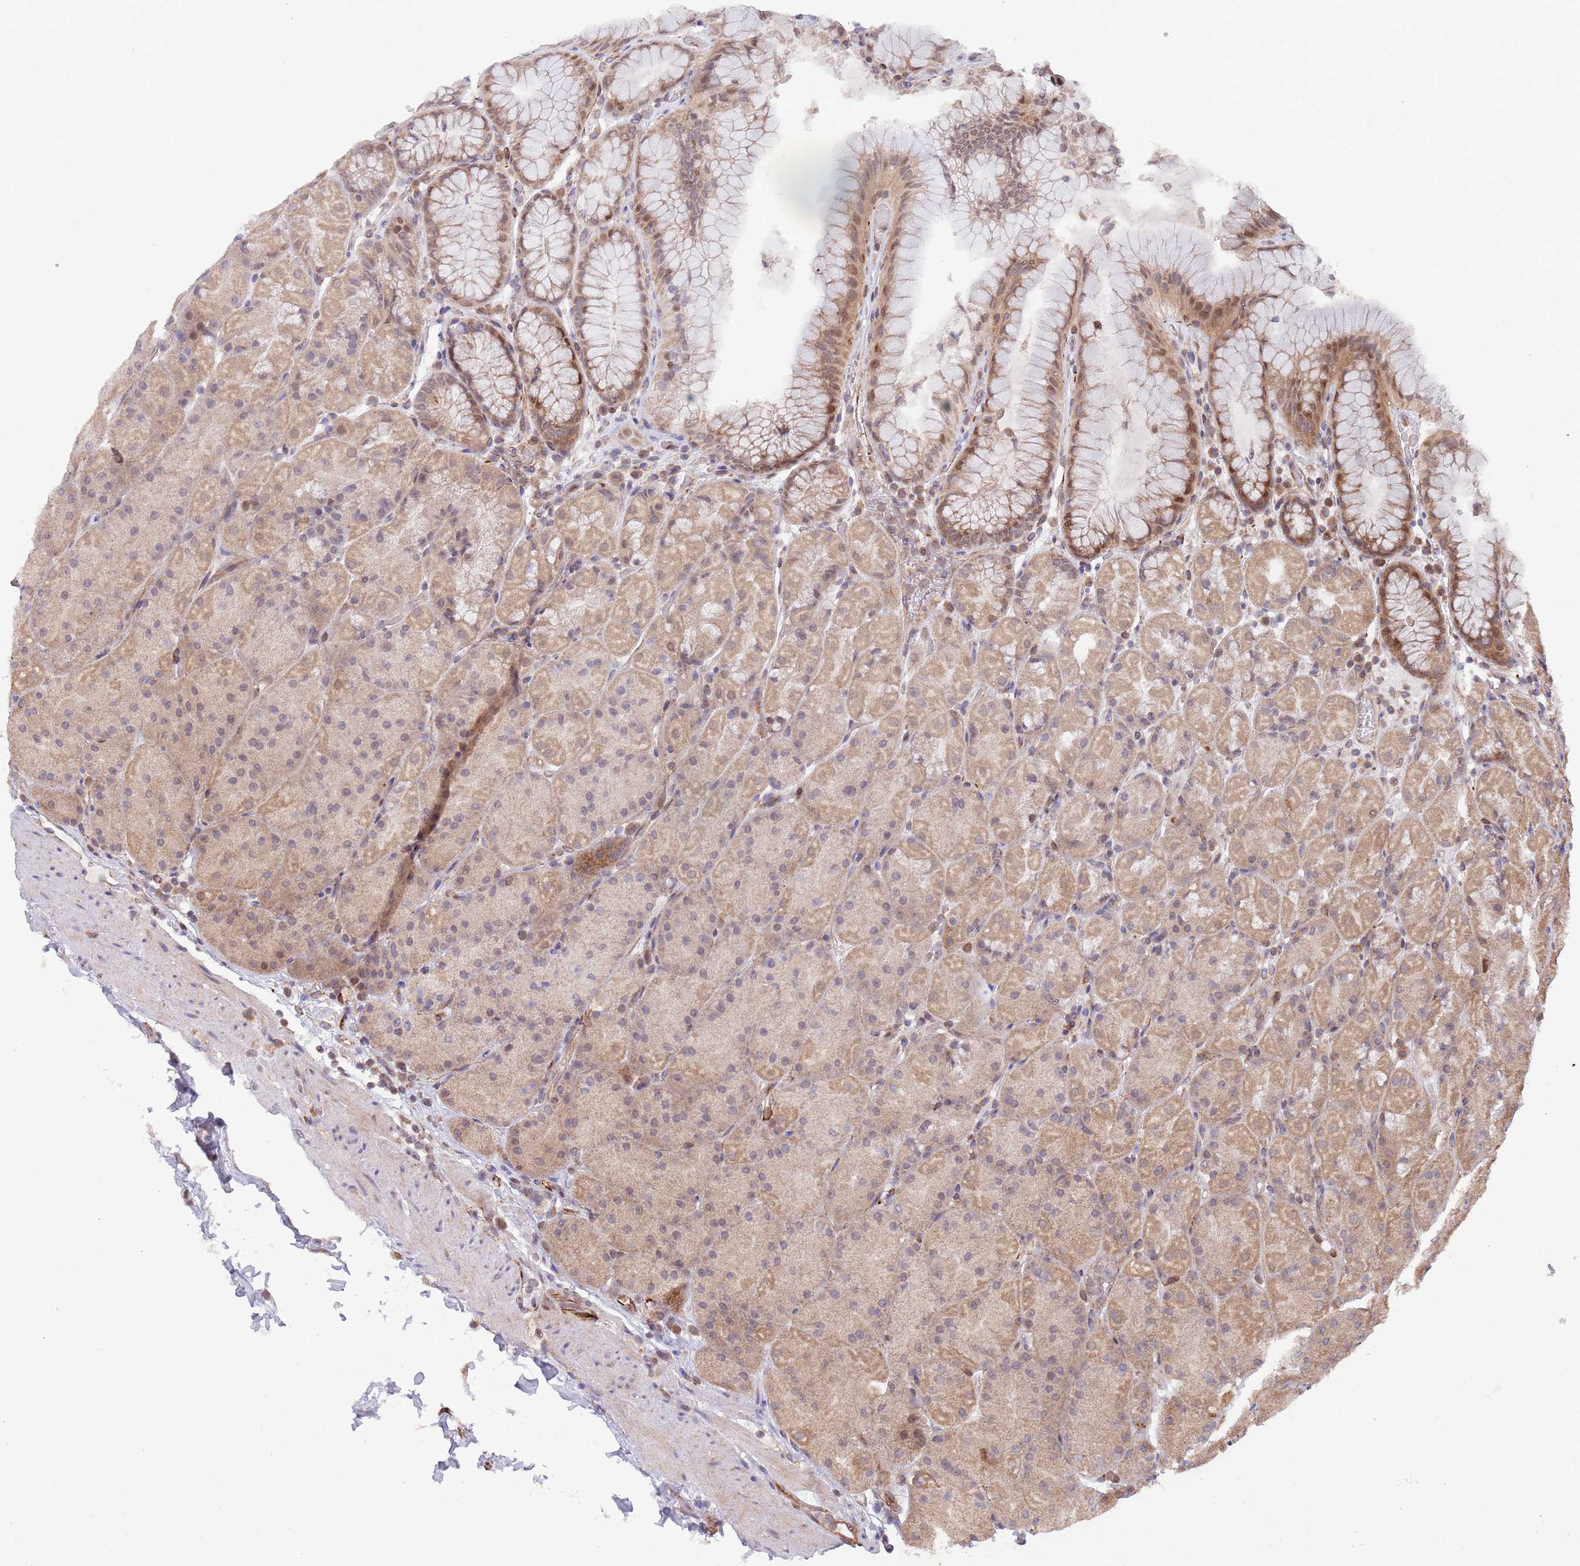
{"staining": {"intensity": "moderate", "quantity": ">75%", "location": "cytoplasmic/membranous,nuclear"}, "tissue": "stomach", "cell_type": "Glandular cells", "image_type": "normal", "snomed": [{"axis": "morphology", "description": "Normal tissue, NOS"}, {"axis": "topography", "description": "Stomach, upper"}, {"axis": "topography", "description": "Stomach, lower"}], "caption": "High-power microscopy captured an IHC image of normal stomach, revealing moderate cytoplasmic/membranous,nuclear staining in about >75% of glandular cells. (Brightfield microscopy of DAB IHC at high magnification).", "gene": "CHD9", "patient": {"sex": "male", "age": 67}}